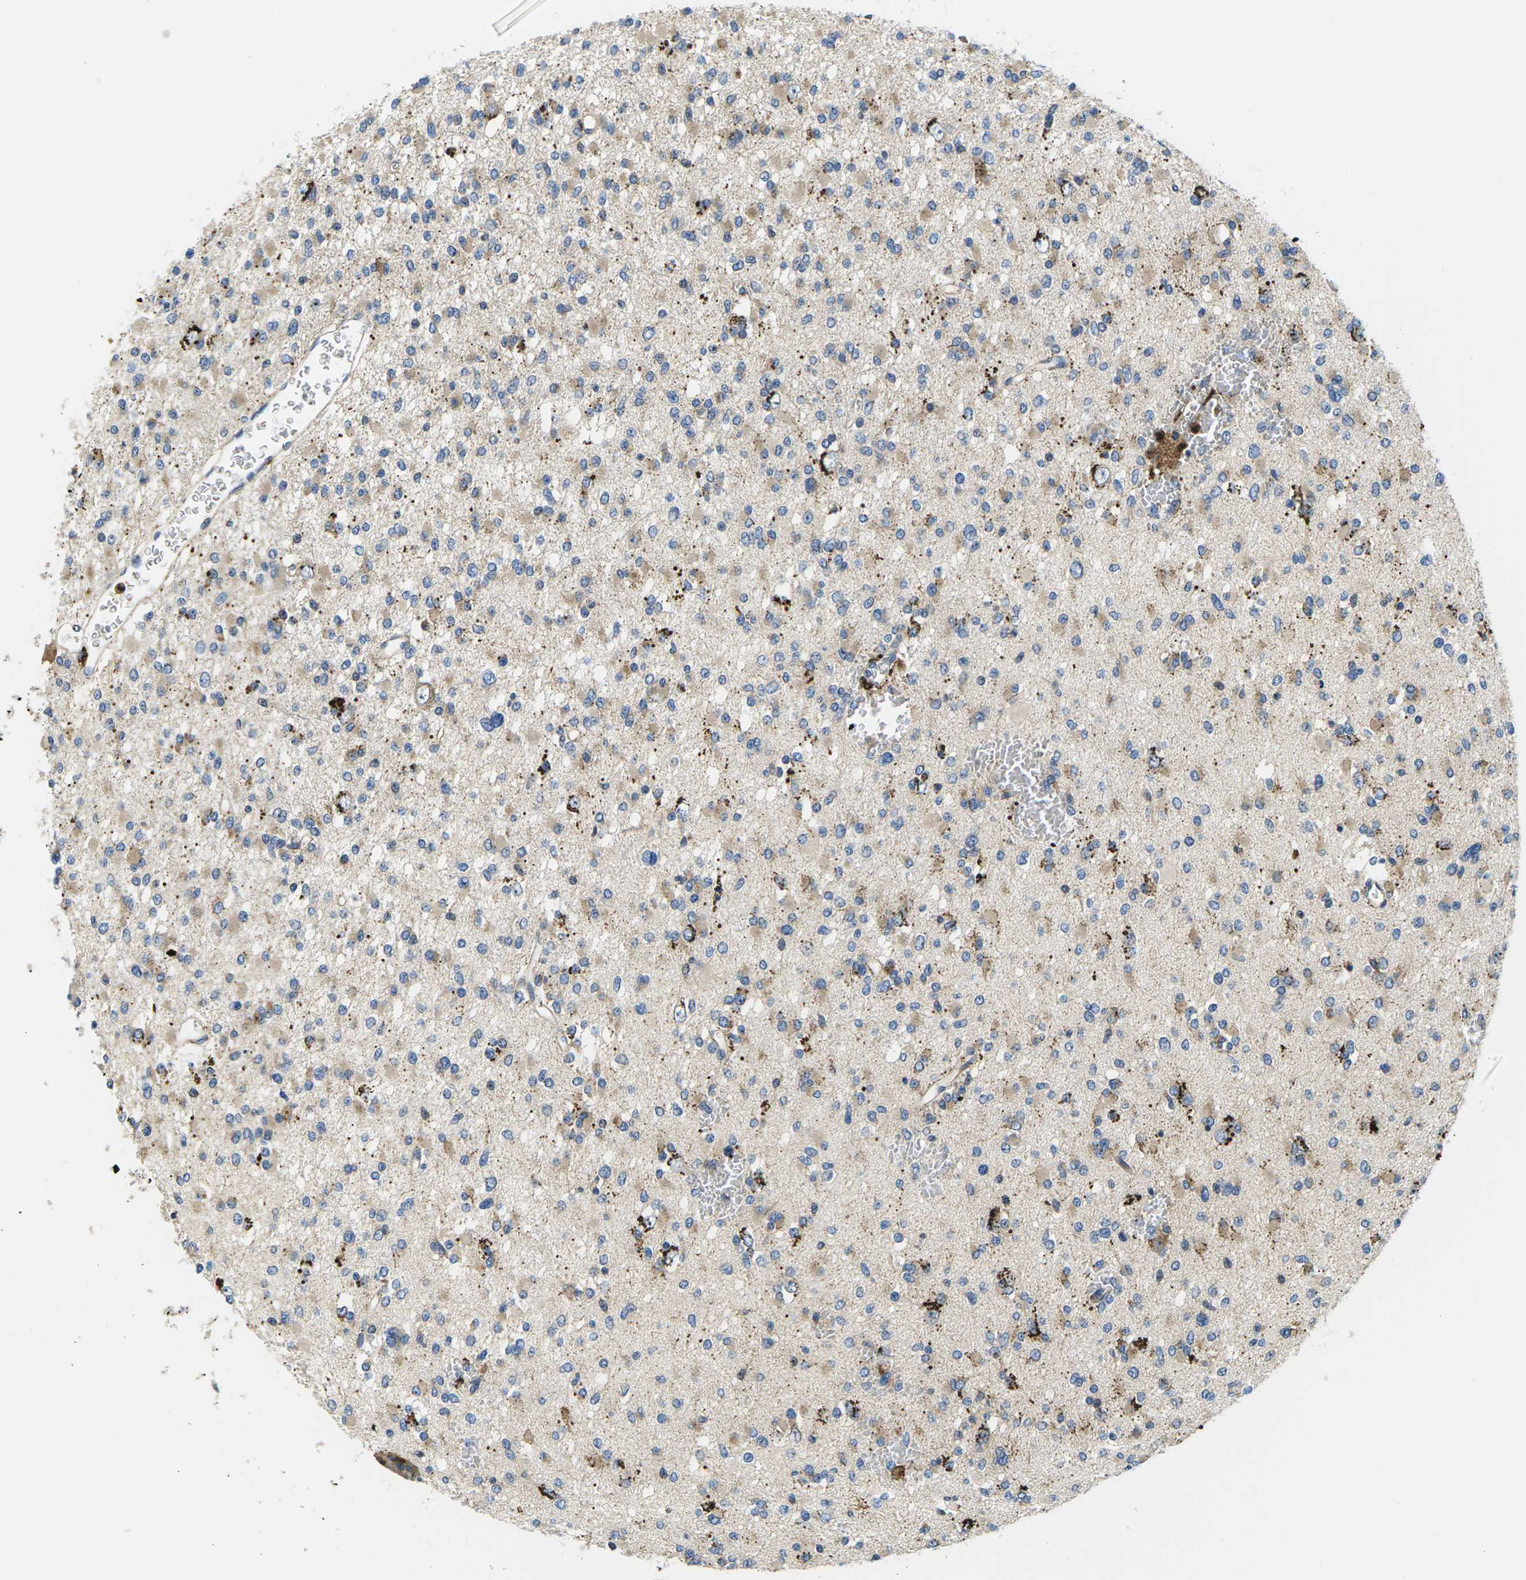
{"staining": {"intensity": "weak", "quantity": "25%-75%", "location": "cytoplasmic/membranous"}, "tissue": "glioma", "cell_type": "Tumor cells", "image_type": "cancer", "snomed": [{"axis": "morphology", "description": "Glioma, malignant, Low grade"}, {"axis": "topography", "description": "Brain"}], "caption": "Protein analysis of malignant glioma (low-grade) tissue exhibits weak cytoplasmic/membranous staining in about 25%-75% of tumor cells.", "gene": "PLCE1", "patient": {"sex": "female", "age": 22}}